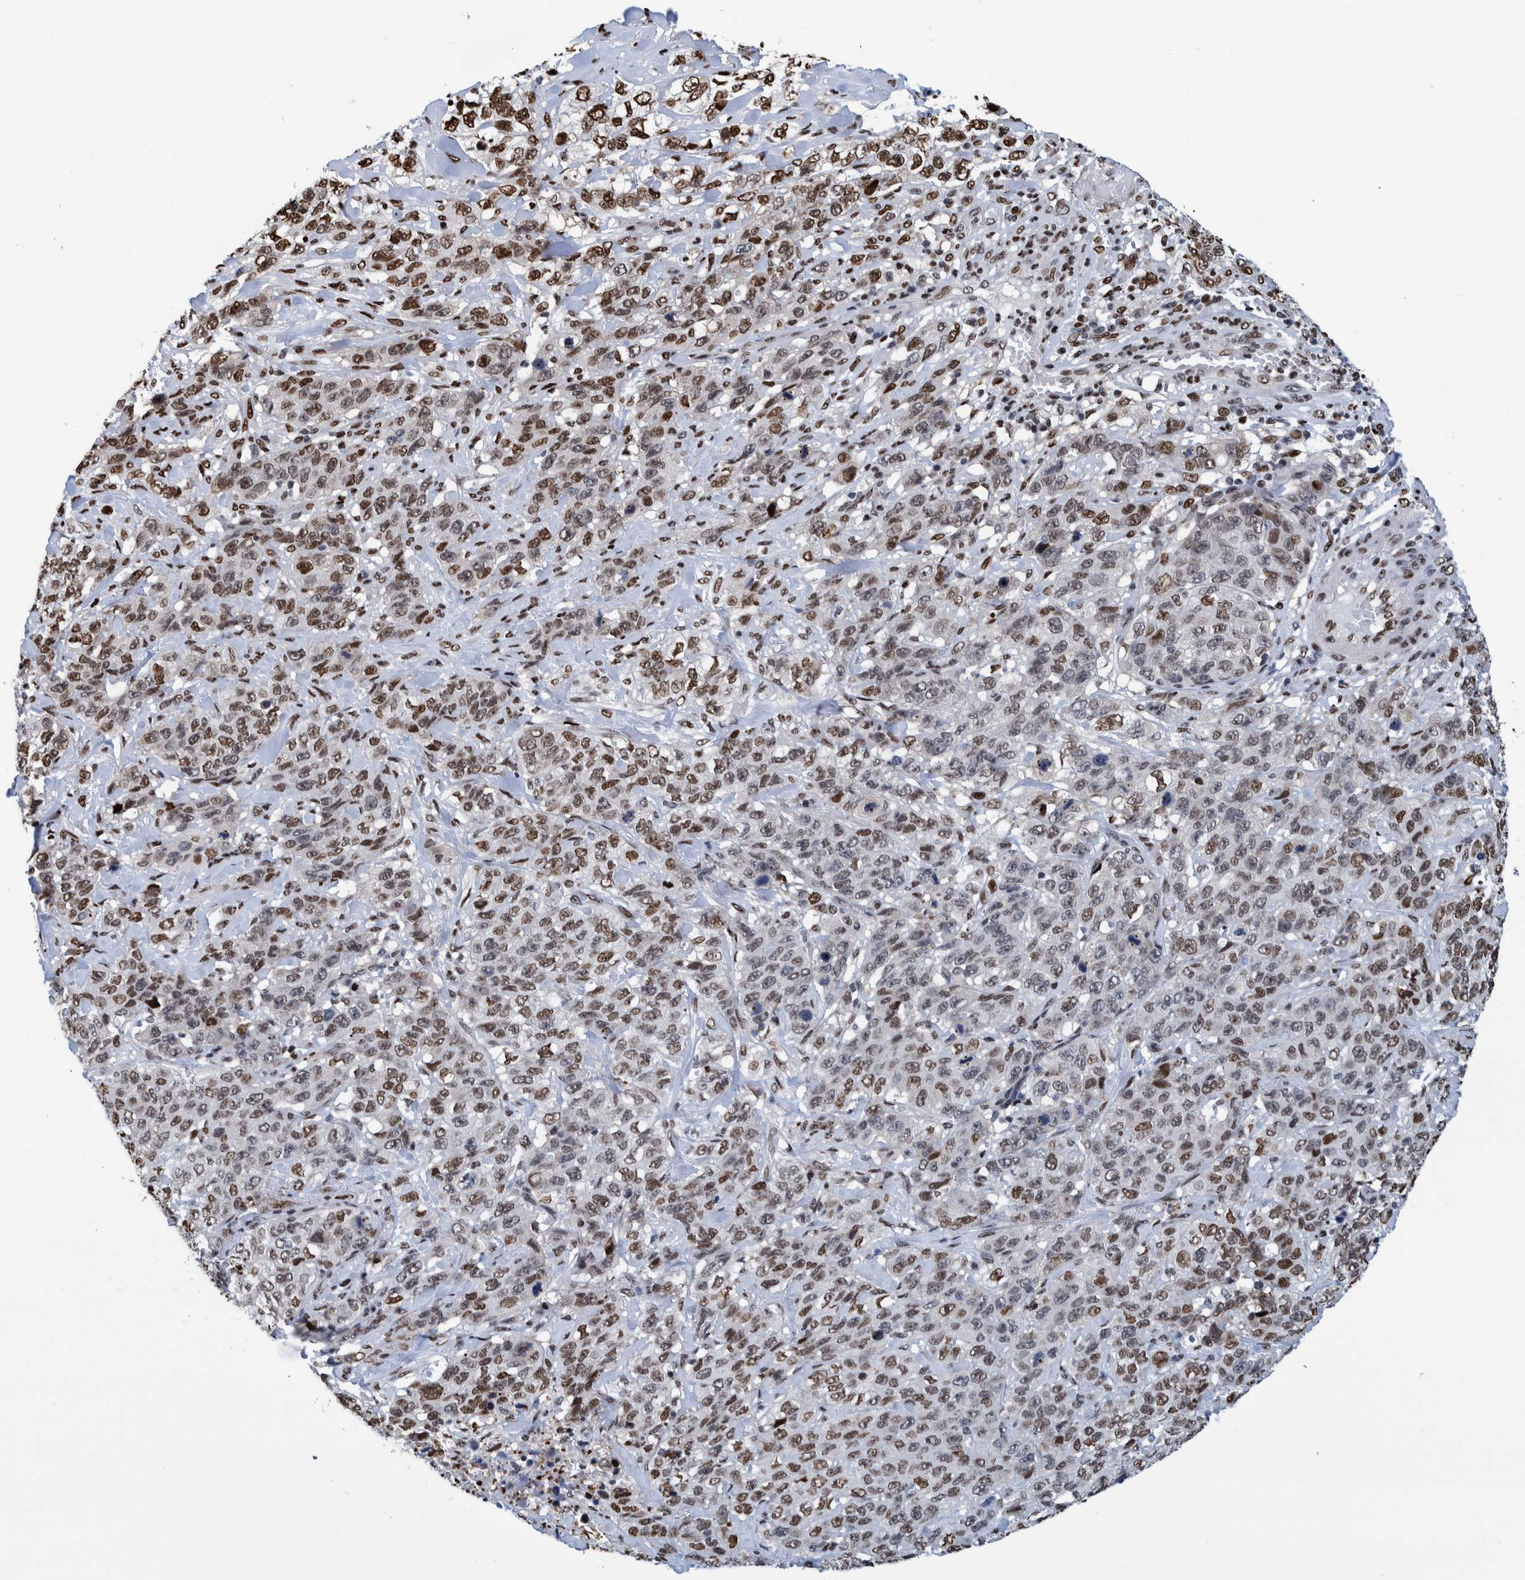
{"staining": {"intensity": "strong", "quantity": "25%-75%", "location": "nuclear"}, "tissue": "stomach cancer", "cell_type": "Tumor cells", "image_type": "cancer", "snomed": [{"axis": "morphology", "description": "Adenocarcinoma, NOS"}, {"axis": "topography", "description": "Stomach"}], "caption": "Strong nuclear staining for a protein is identified in approximately 25%-75% of tumor cells of adenocarcinoma (stomach) using immunohistochemistry (IHC).", "gene": "HEATR9", "patient": {"sex": "male", "age": 48}}